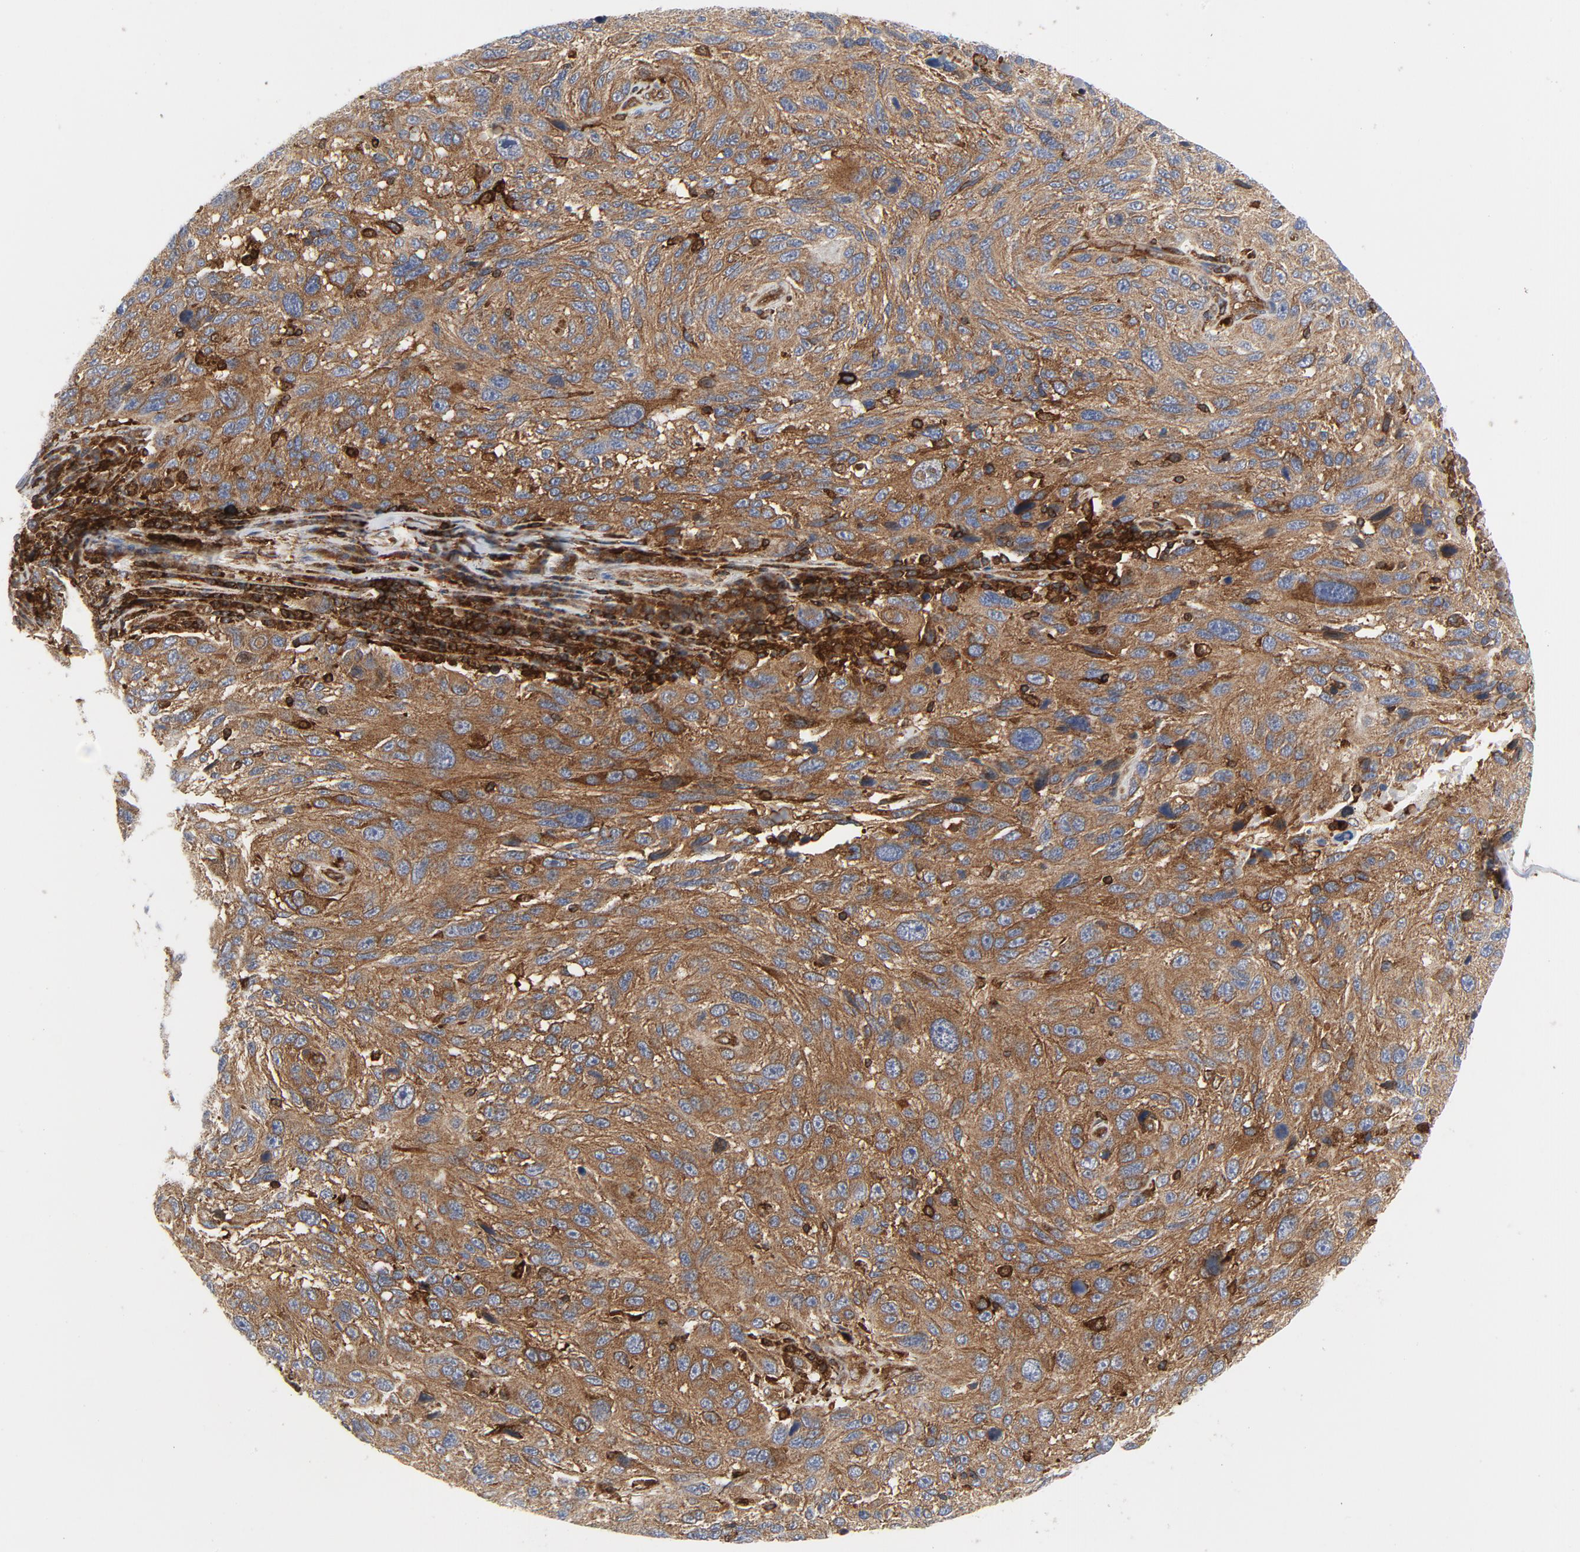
{"staining": {"intensity": "moderate", "quantity": ">75%", "location": "cytoplasmic/membranous"}, "tissue": "melanoma", "cell_type": "Tumor cells", "image_type": "cancer", "snomed": [{"axis": "morphology", "description": "Malignant melanoma, NOS"}, {"axis": "topography", "description": "Skin"}], "caption": "Immunohistochemical staining of malignant melanoma demonstrates moderate cytoplasmic/membranous protein positivity in about >75% of tumor cells. The protein of interest is stained brown, and the nuclei are stained in blue (DAB (3,3'-diaminobenzidine) IHC with brightfield microscopy, high magnification).", "gene": "YES1", "patient": {"sex": "male", "age": 53}}